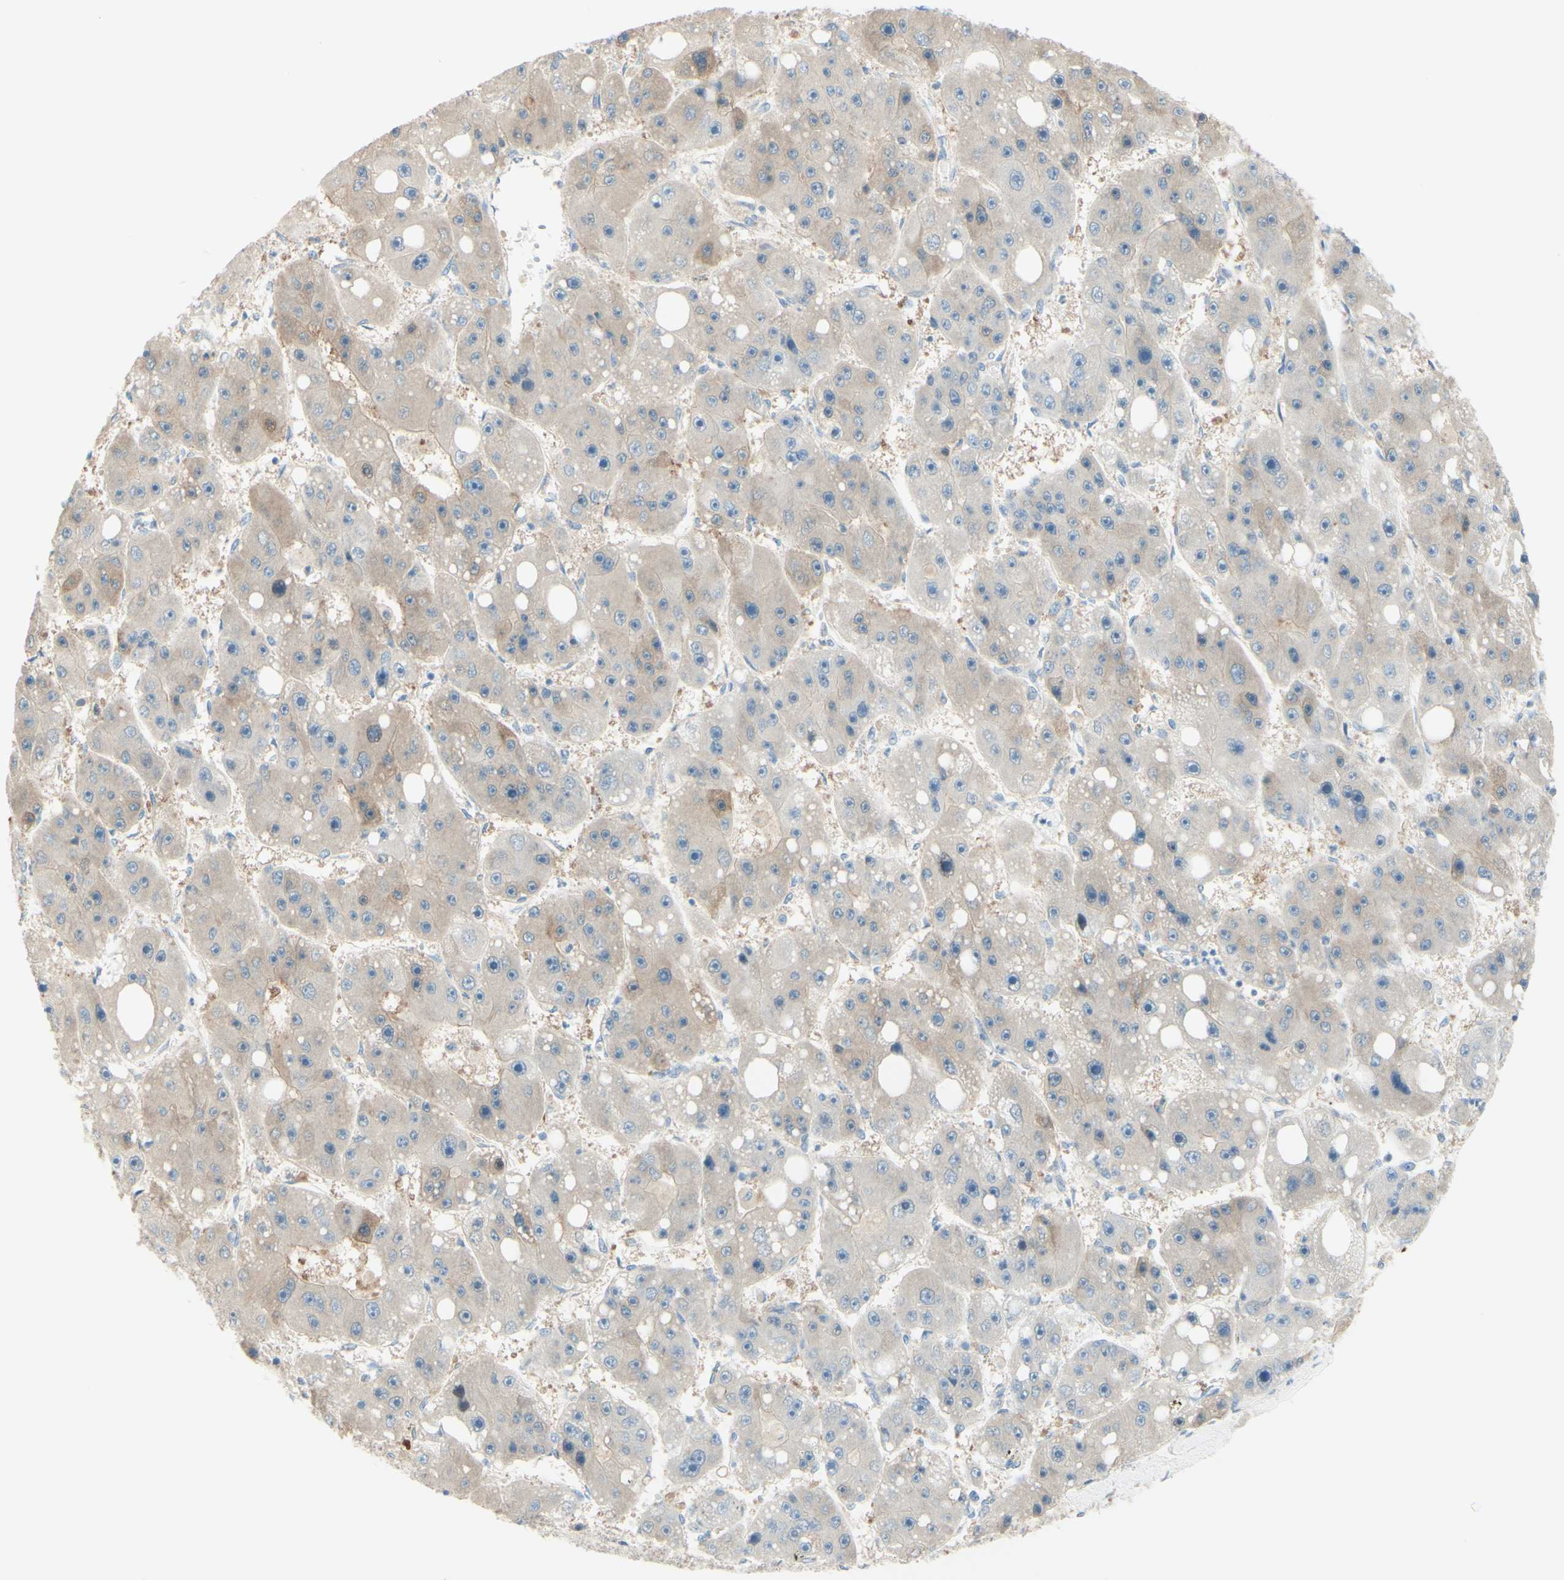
{"staining": {"intensity": "weak", "quantity": "25%-75%", "location": "cytoplasmic/membranous"}, "tissue": "liver cancer", "cell_type": "Tumor cells", "image_type": "cancer", "snomed": [{"axis": "morphology", "description": "Carcinoma, Hepatocellular, NOS"}, {"axis": "topography", "description": "Liver"}], "caption": "High-power microscopy captured an immunohistochemistry (IHC) micrograph of liver cancer, revealing weak cytoplasmic/membranous positivity in approximately 25%-75% of tumor cells. The protein of interest is shown in brown color, while the nuclei are stained blue.", "gene": "MTM1", "patient": {"sex": "female", "age": 61}}